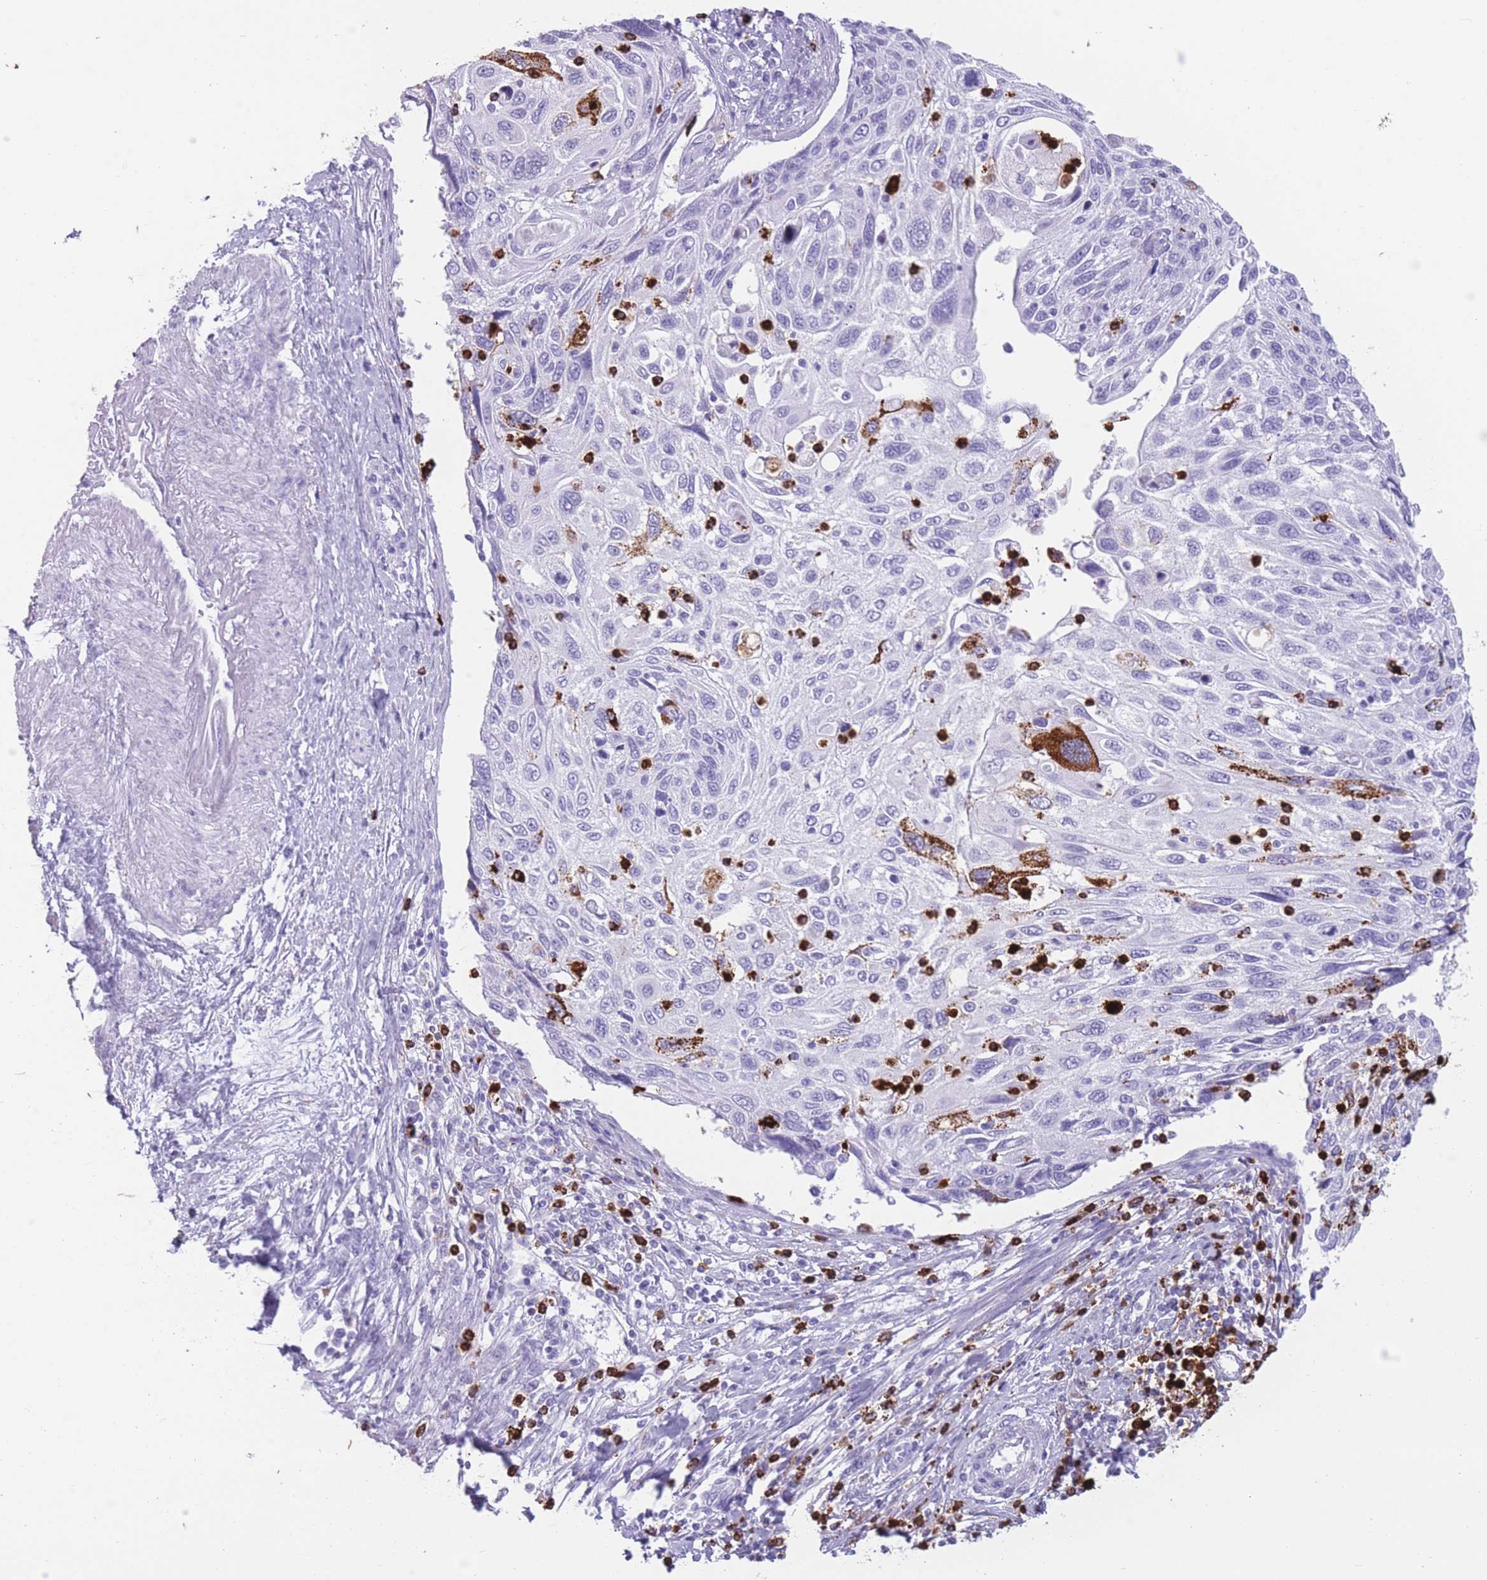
{"staining": {"intensity": "strong", "quantity": "<25%", "location": "cytoplasmic/membranous"}, "tissue": "cervical cancer", "cell_type": "Tumor cells", "image_type": "cancer", "snomed": [{"axis": "morphology", "description": "Squamous cell carcinoma, NOS"}, {"axis": "topography", "description": "Cervix"}], "caption": "Brown immunohistochemical staining in cervical squamous cell carcinoma displays strong cytoplasmic/membranous expression in approximately <25% of tumor cells.", "gene": "OR4F21", "patient": {"sex": "female", "age": 70}}